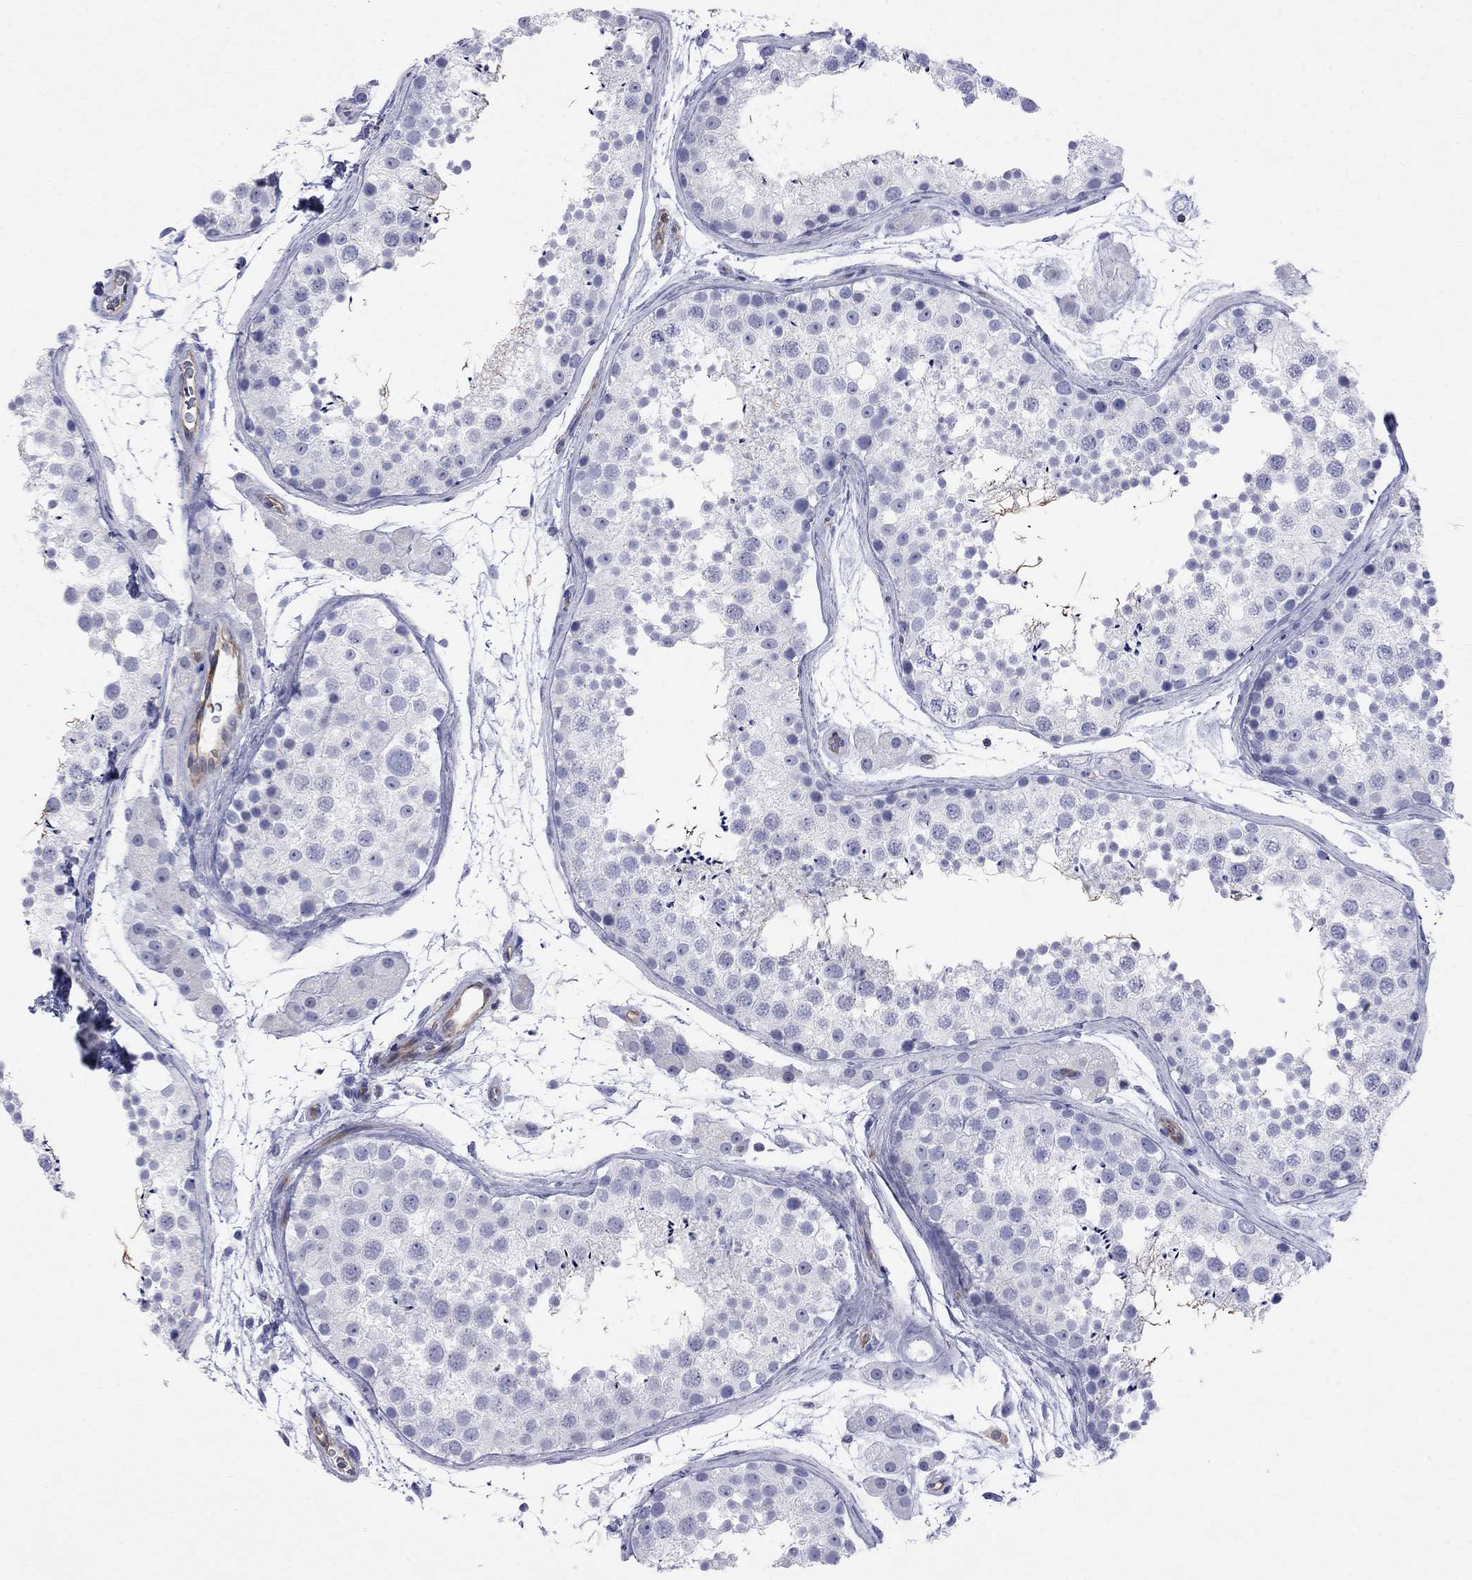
{"staining": {"intensity": "negative", "quantity": "none", "location": "none"}, "tissue": "testis", "cell_type": "Cells in seminiferous ducts", "image_type": "normal", "snomed": [{"axis": "morphology", "description": "Normal tissue, NOS"}, {"axis": "topography", "description": "Testis"}], "caption": "Human testis stained for a protein using IHC reveals no staining in cells in seminiferous ducts.", "gene": "ABI3", "patient": {"sex": "male", "age": 41}}